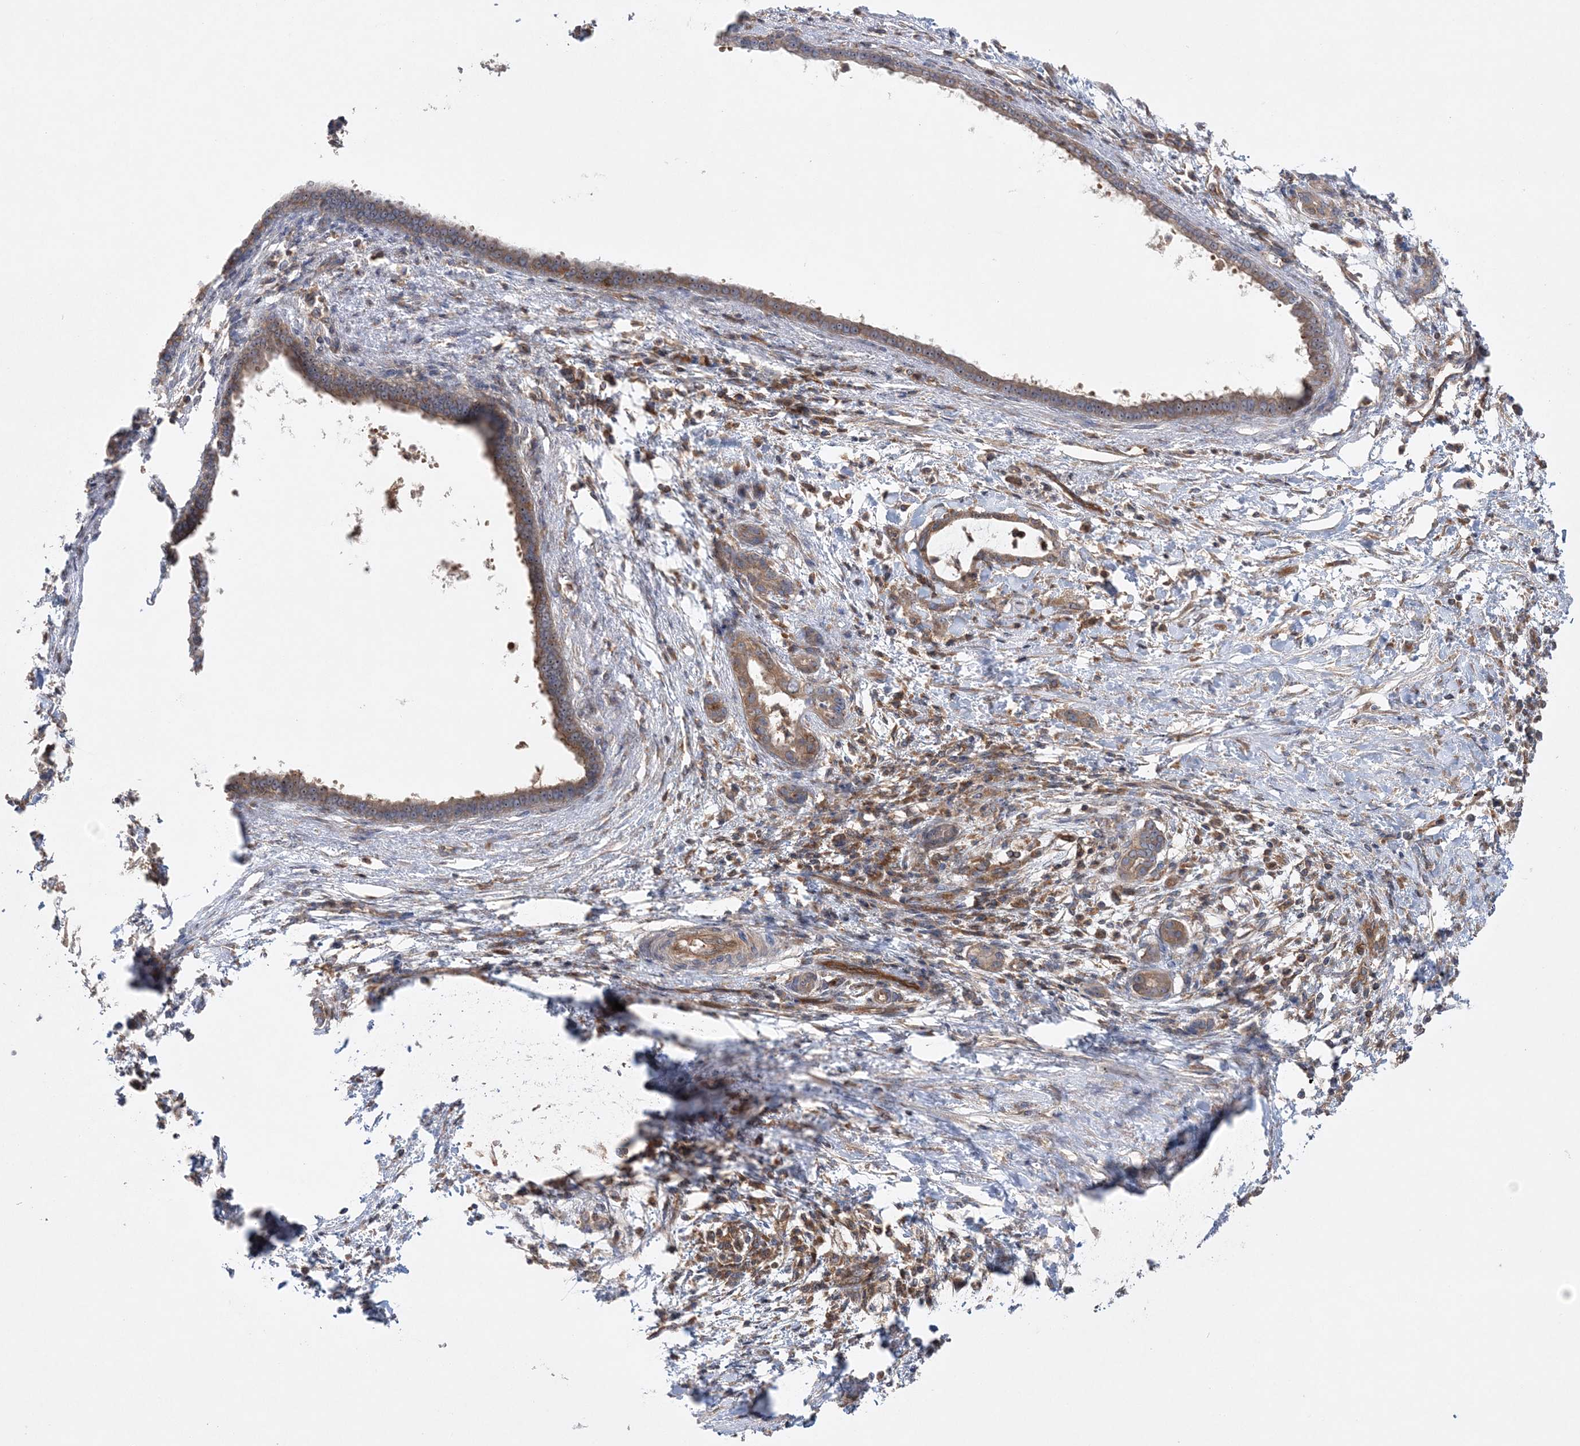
{"staining": {"intensity": "moderate", "quantity": "25%-75%", "location": "cytoplasmic/membranous"}, "tissue": "pancreatic cancer", "cell_type": "Tumor cells", "image_type": "cancer", "snomed": [{"axis": "morphology", "description": "Adenocarcinoma, NOS"}, {"axis": "topography", "description": "Pancreas"}], "caption": "Human adenocarcinoma (pancreatic) stained for a protein (brown) displays moderate cytoplasmic/membranous positive staining in about 25%-75% of tumor cells.", "gene": "ACAP2", "patient": {"sex": "female", "age": 55}}